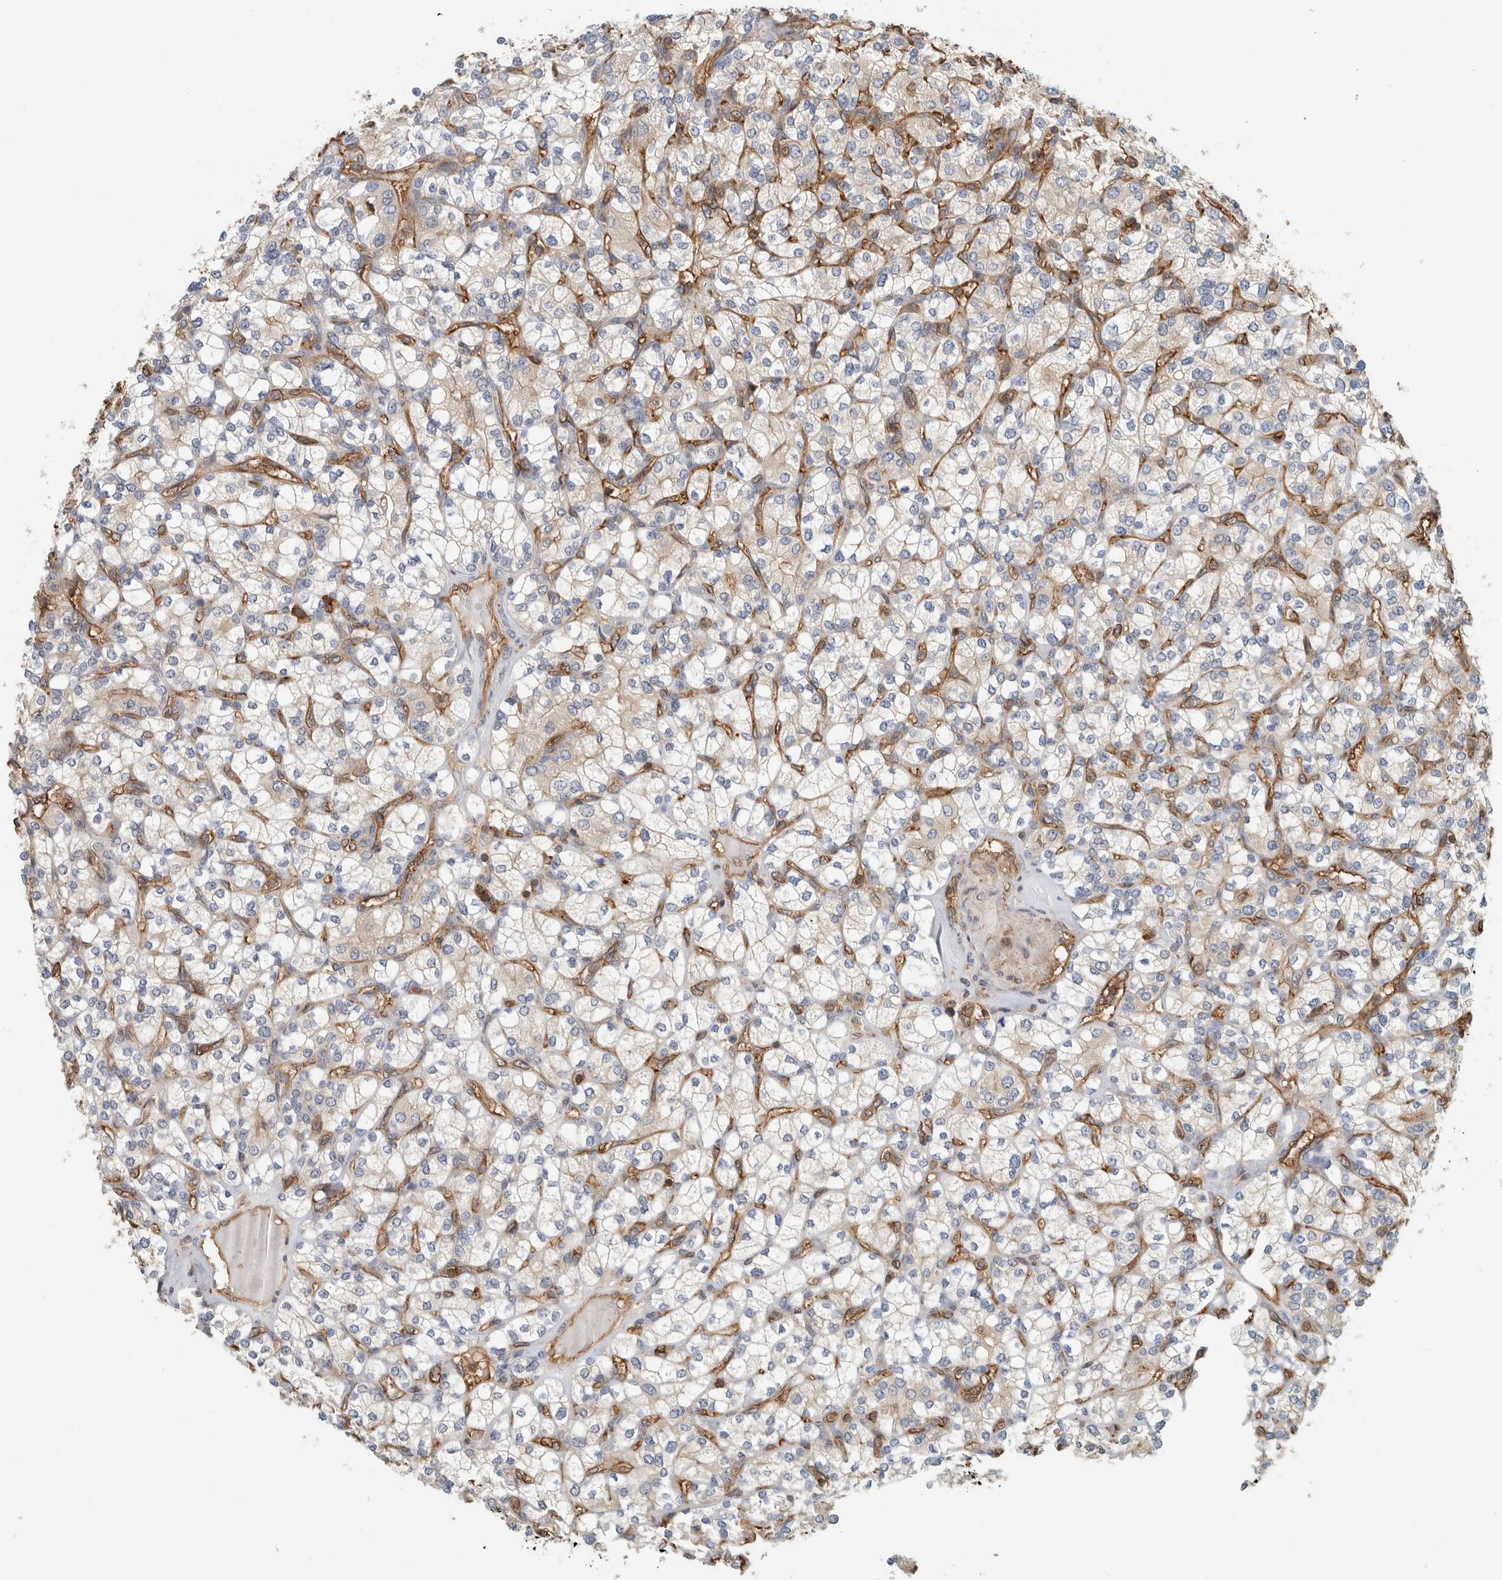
{"staining": {"intensity": "negative", "quantity": "none", "location": "none"}, "tissue": "renal cancer", "cell_type": "Tumor cells", "image_type": "cancer", "snomed": [{"axis": "morphology", "description": "Adenocarcinoma, NOS"}, {"axis": "topography", "description": "Kidney"}], "caption": "Immunohistochemistry of human renal cancer (adenocarcinoma) reveals no expression in tumor cells.", "gene": "PFDN4", "patient": {"sex": "male", "age": 77}}